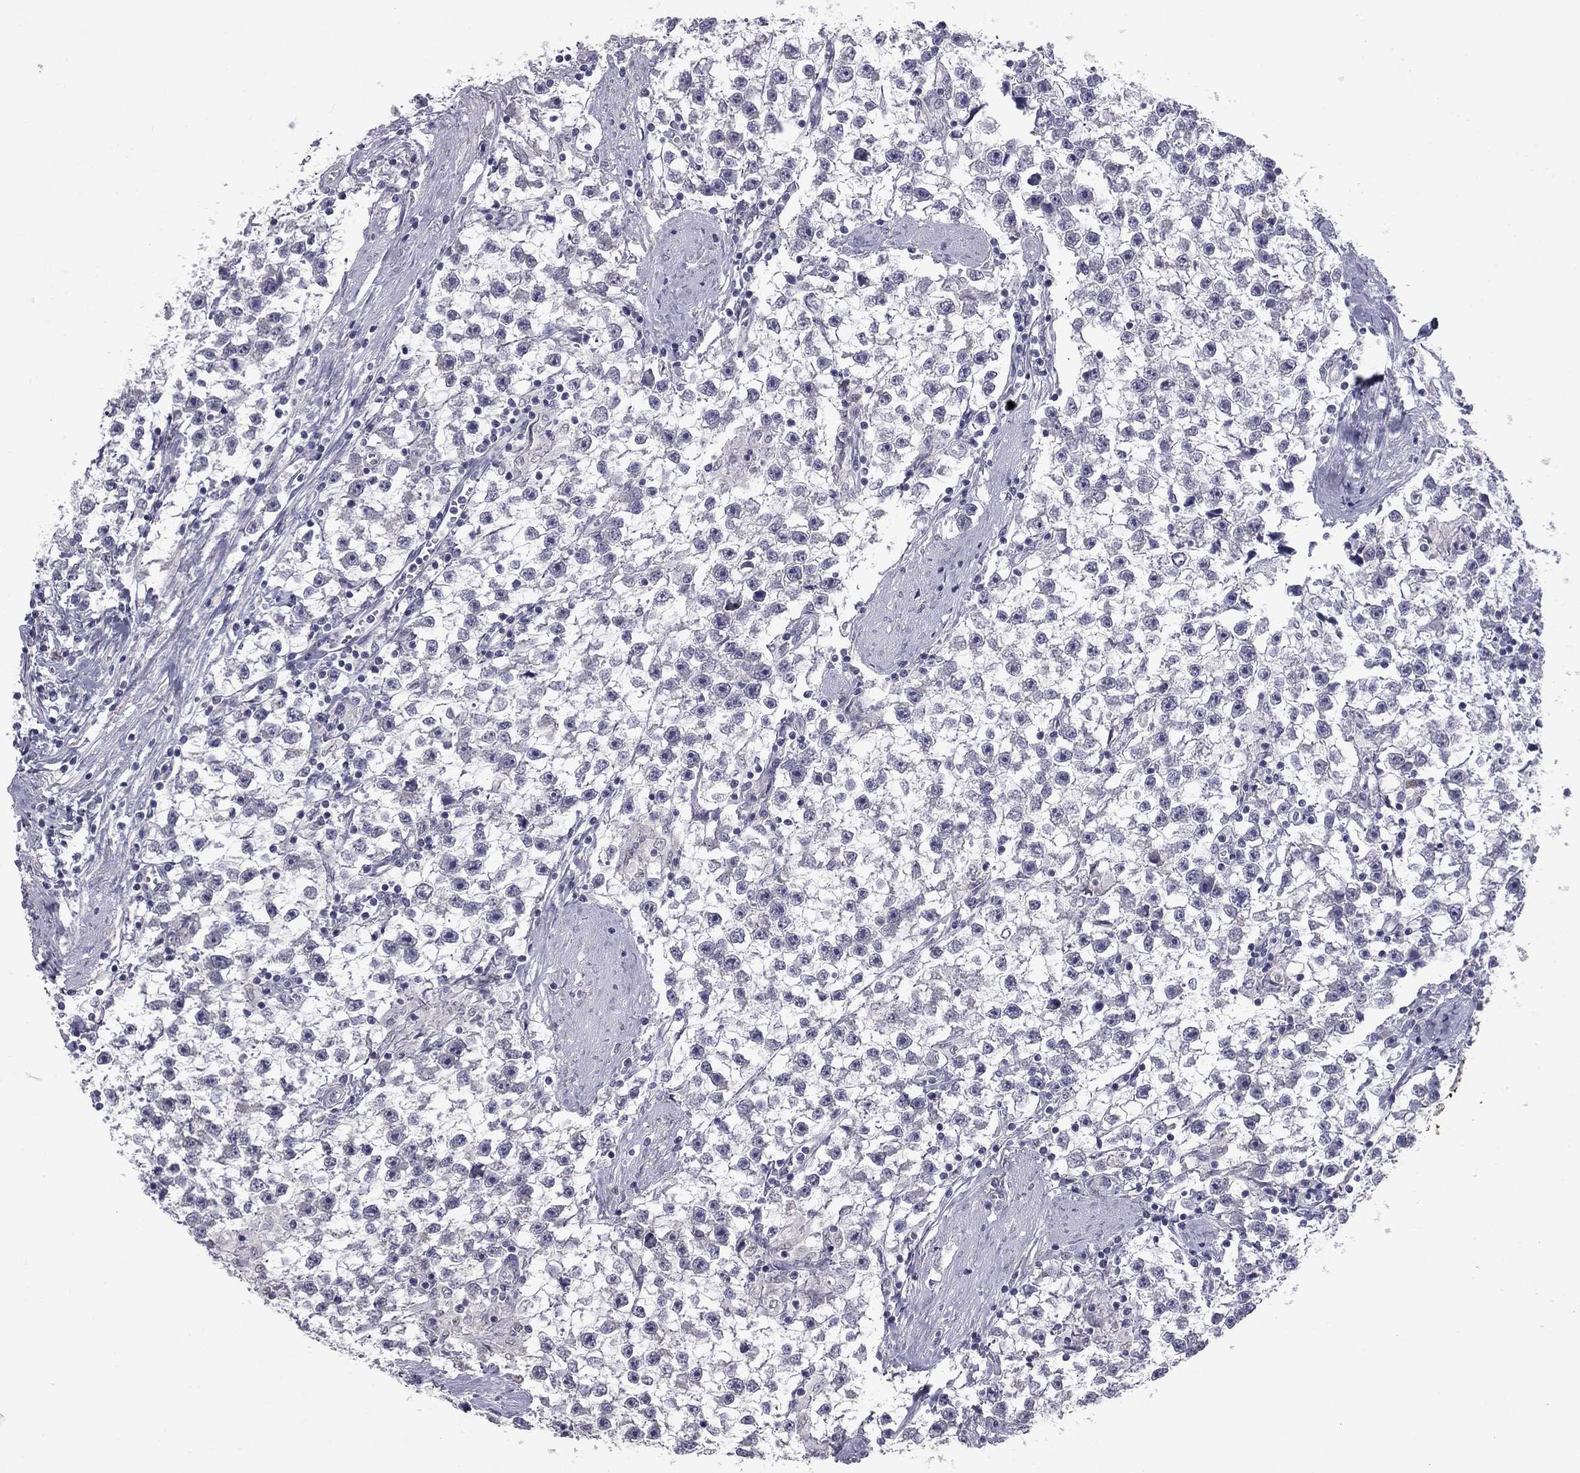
{"staining": {"intensity": "negative", "quantity": "none", "location": "none"}, "tissue": "testis cancer", "cell_type": "Tumor cells", "image_type": "cancer", "snomed": [{"axis": "morphology", "description": "Seminoma, NOS"}, {"axis": "topography", "description": "Testis"}], "caption": "Tumor cells are negative for brown protein staining in testis cancer (seminoma). (Stains: DAB IHC with hematoxylin counter stain, Microscopy: brightfield microscopy at high magnification).", "gene": "PRRT2", "patient": {"sex": "male", "age": 59}}